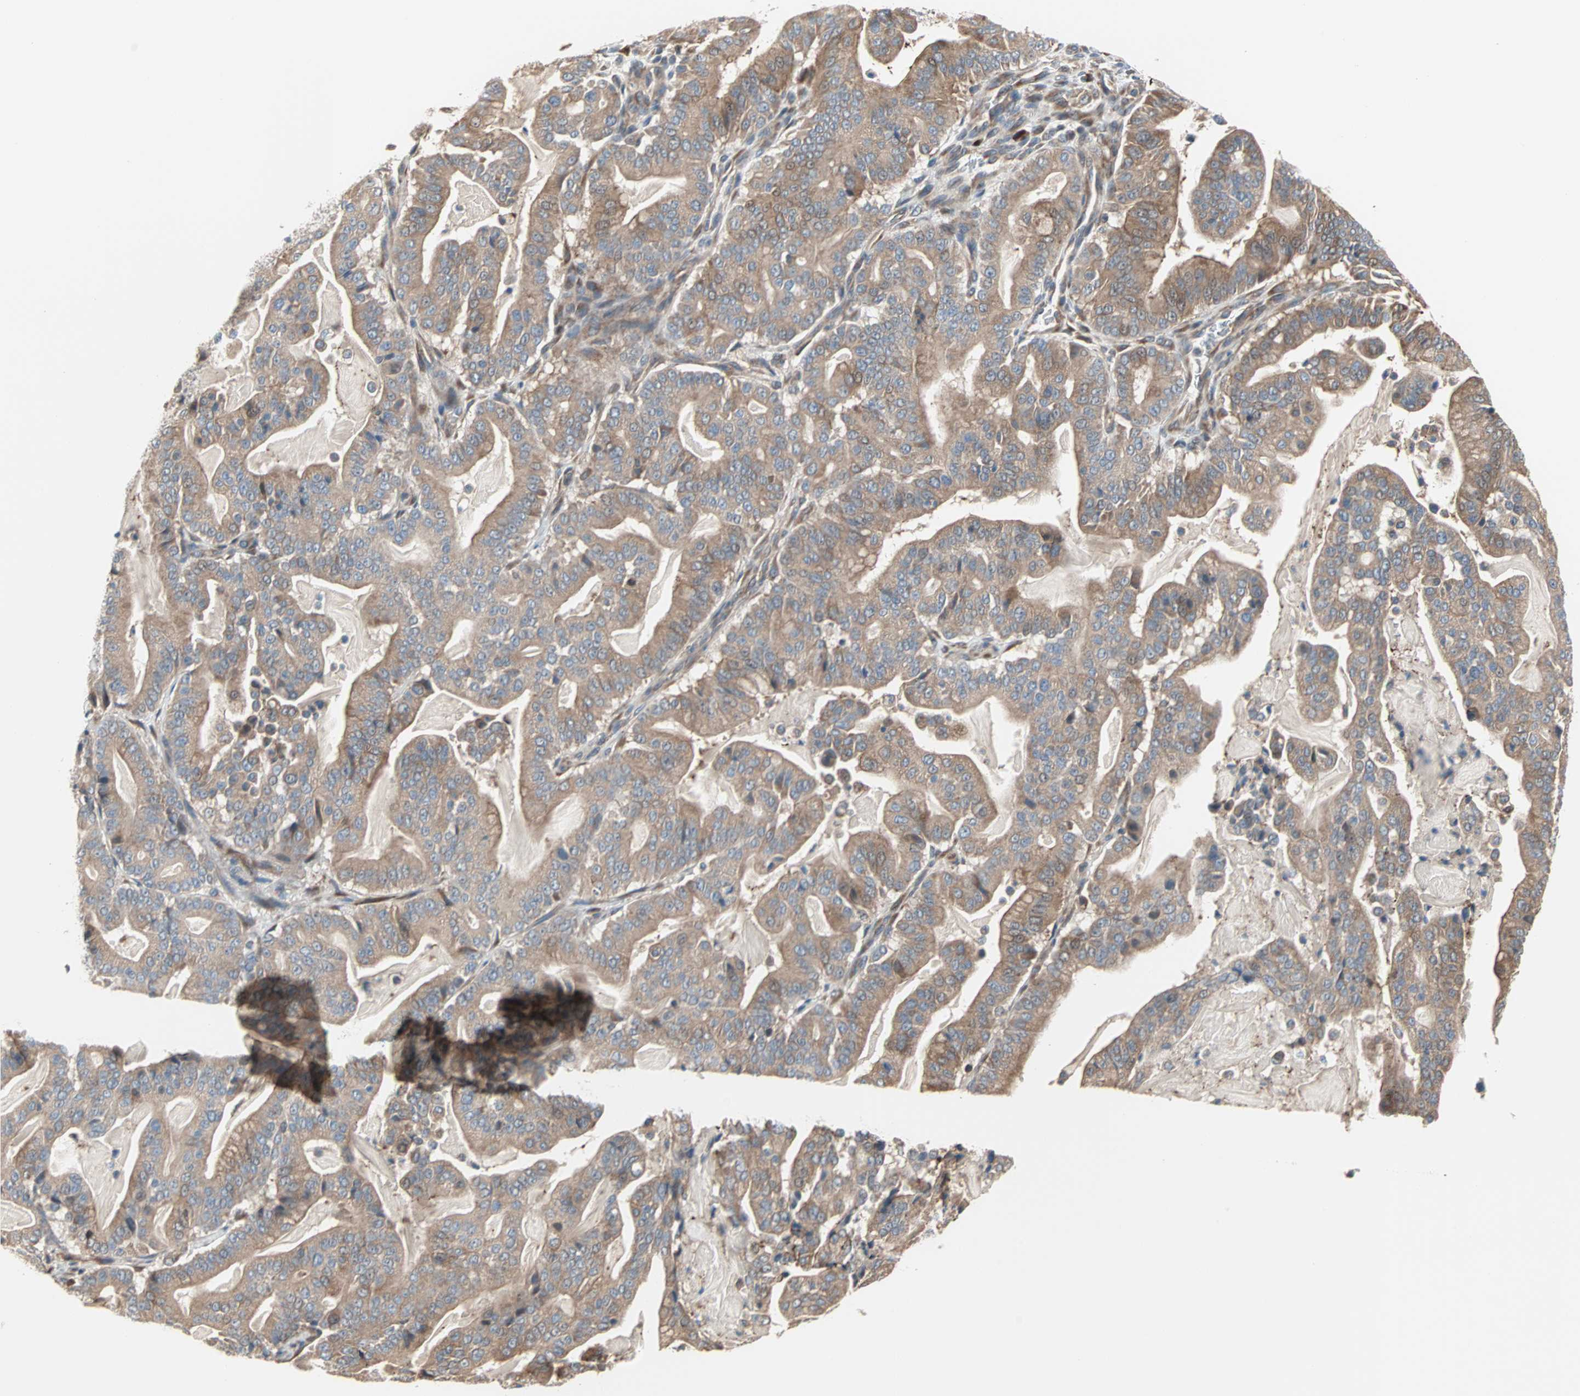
{"staining": {"intensity": "moderate", "quantity": ">75%", "location": "cytoplasmic/membranous"}, "tissue": "pancreatic cancer", "cell_type": "Tumor cells", "image_type": "cancer", "snomed": [{"axis": "morphology", "description": "Adenocarcinoma, NOS"}, {"axis": "topography", "description": "Pancreas"}], "caption": "A brown stain labels moderate cytoplasmic/membranous staining of a protein in pancreatic adenocarcinoma tumor cells.", "gene": "SAR1A", "patient": {"sex": "male", "age": 63}}